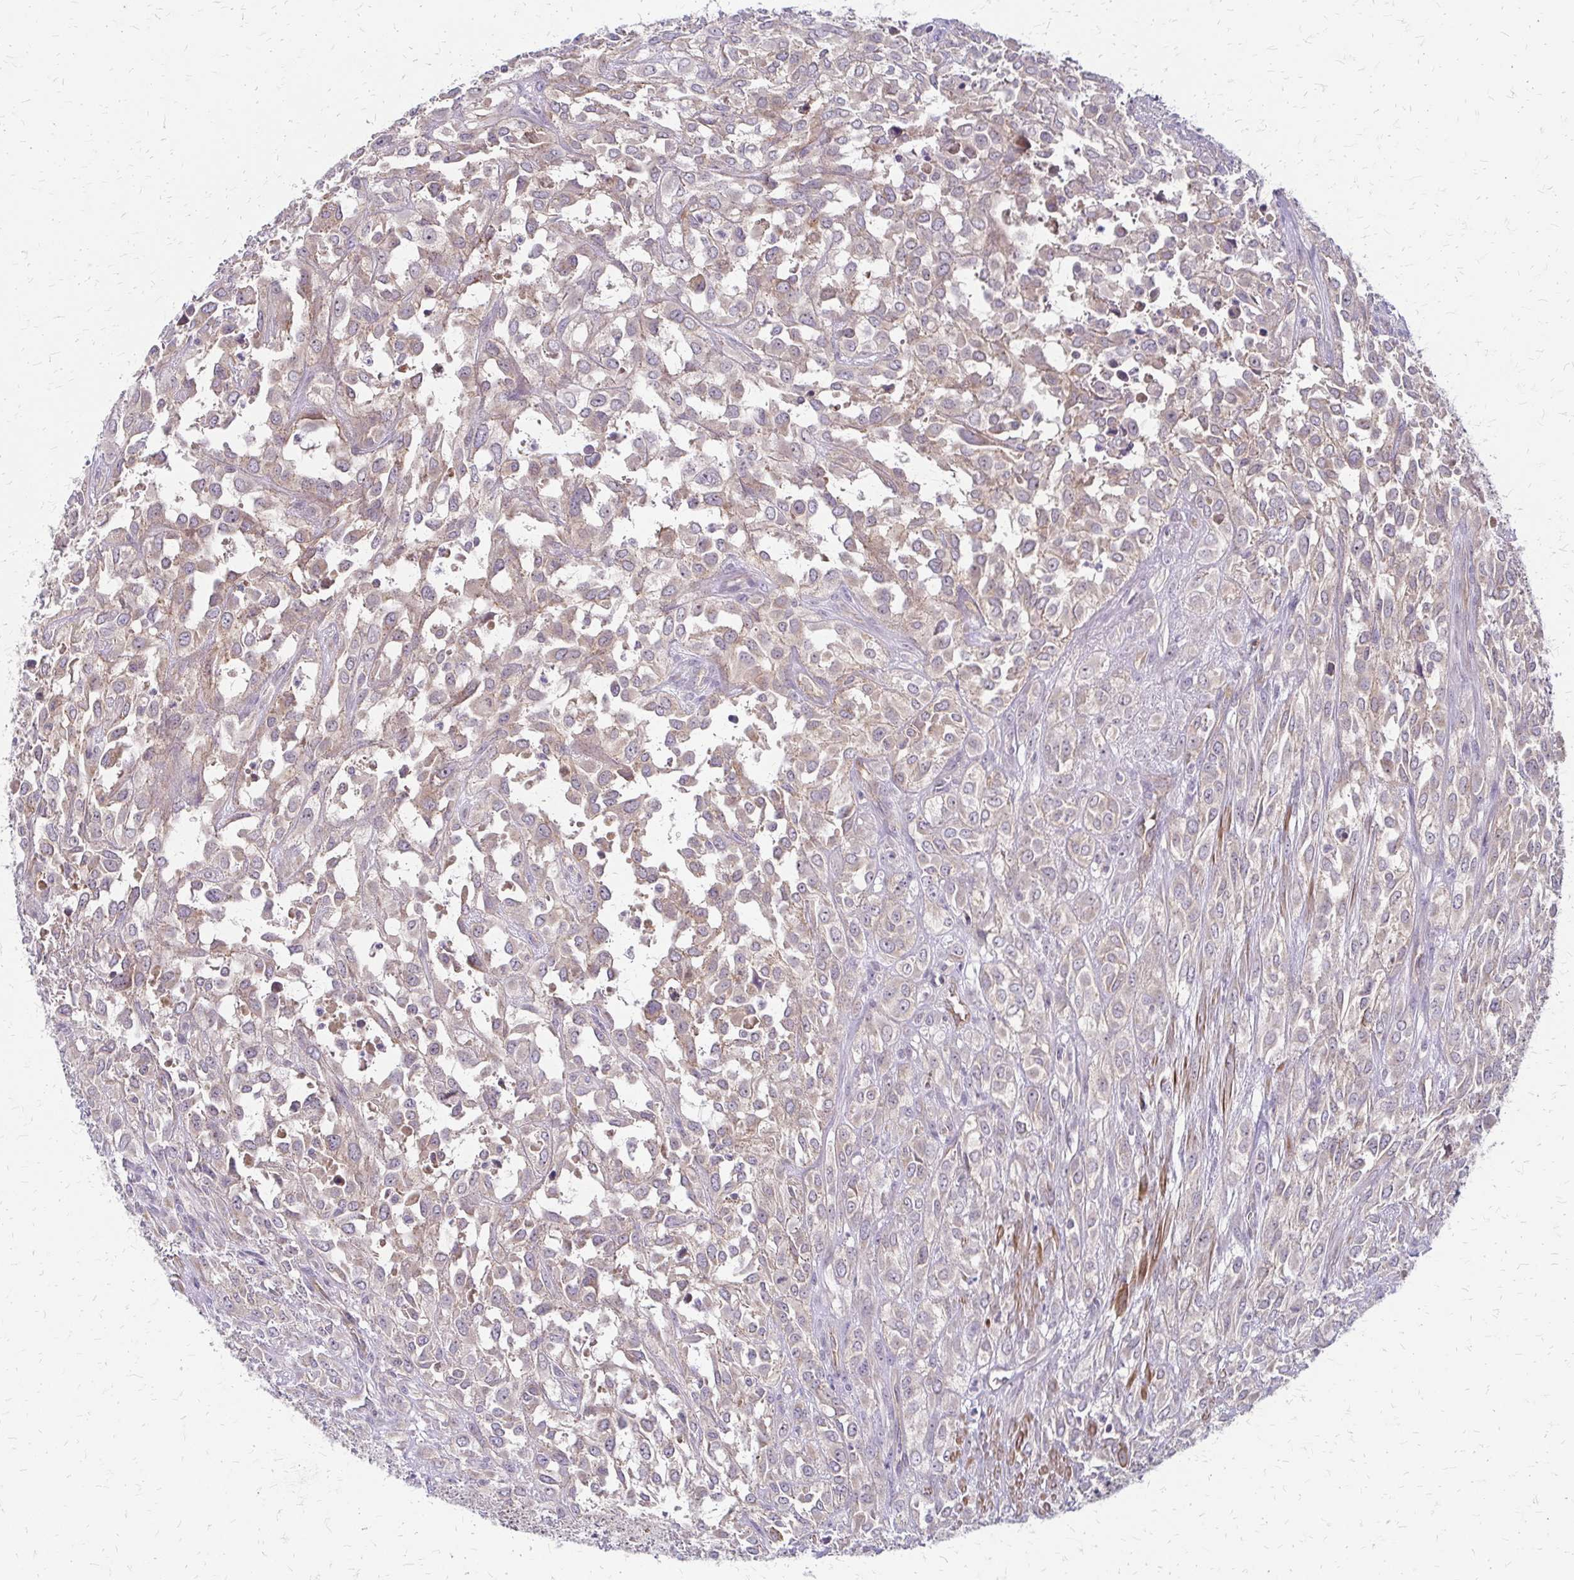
{"staining": {"intensity": "weak", "quantity": "<25%", "location": "cytoplasmic/membranous"}, "tissue": "urothelial cancer", "cell_type": "Tumor cells", "image_type": "cancer", "snomed": [{"axis": "morphology", "description": "Urothelial carcinoma, High grade"}, {"axis": "topography", "description": "Urinary bladder"}], "caption": "Tumor cells show no significant protein staining in high-grade urothelial carcinoma.", "gene": "ZNF383", "patient": {"sex": "male", "age": 67}}